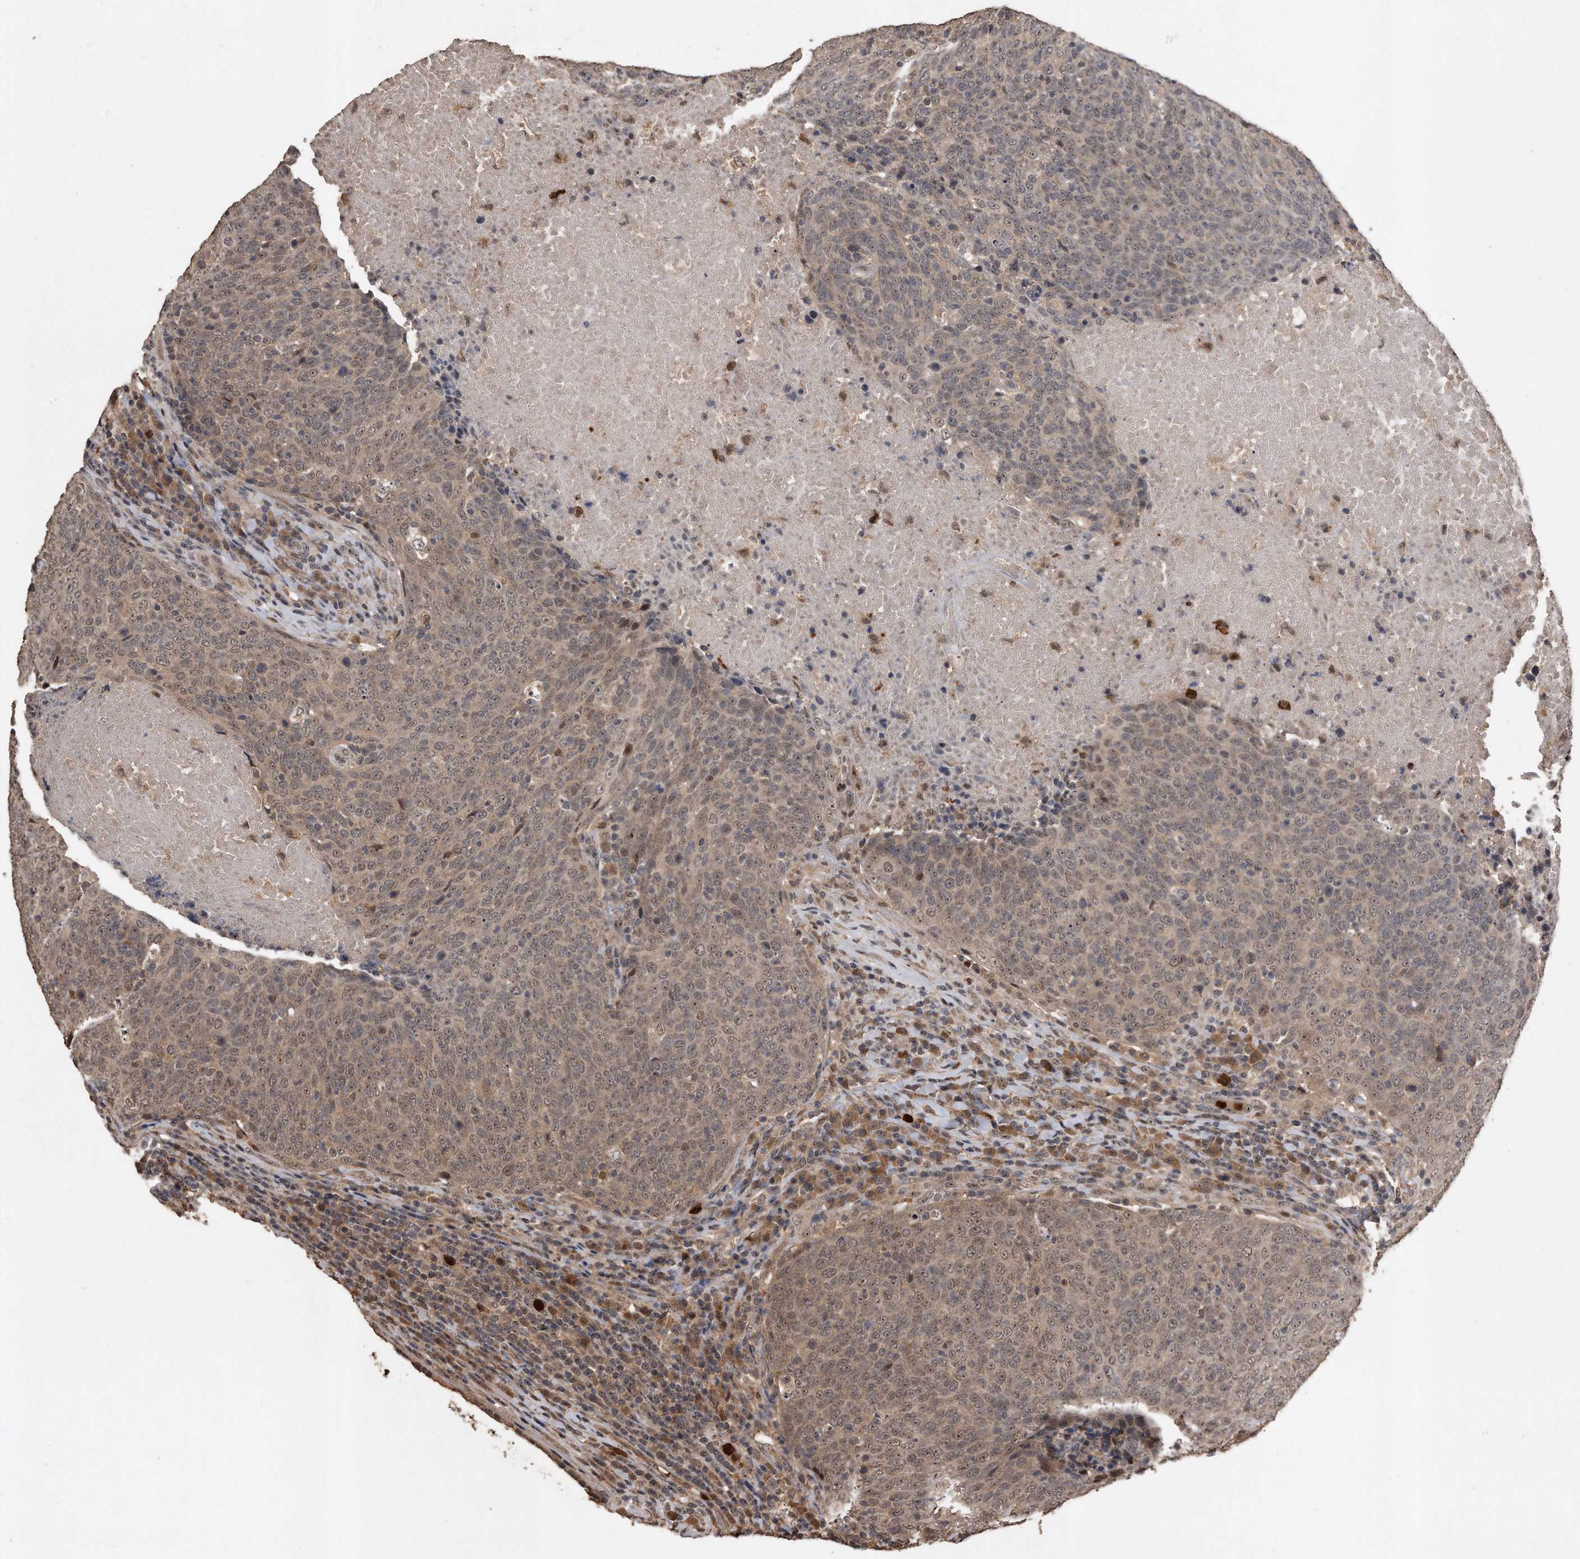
{"staining": {"intensity": "weak", "quantity": ">75%", "location": "cytoplasmic/membranous,nuclear"}, "tissue": "head and neck cancer", "cell_type": "Tumor cells", "image_type": "cancer", "snomed": [{"axis": "morphology", "description": "Squamous cell carcinoma, NOS"}, {"axis": "morphology", "description": "Squamous cell carcinoma, metastatic, NOS"}, {"axis": "topography", "description": "Lymph node"}, {"axis": "topography", "description": "Head-Neck"}], "caption": "A micrograph of human head and neck cancer stained for a protein exhibits weak cytoplasmic/membranous and nuclear brown staining in tumor cells.", "gene": "PELO", "patient": {"sex": "male", "age": 62}}